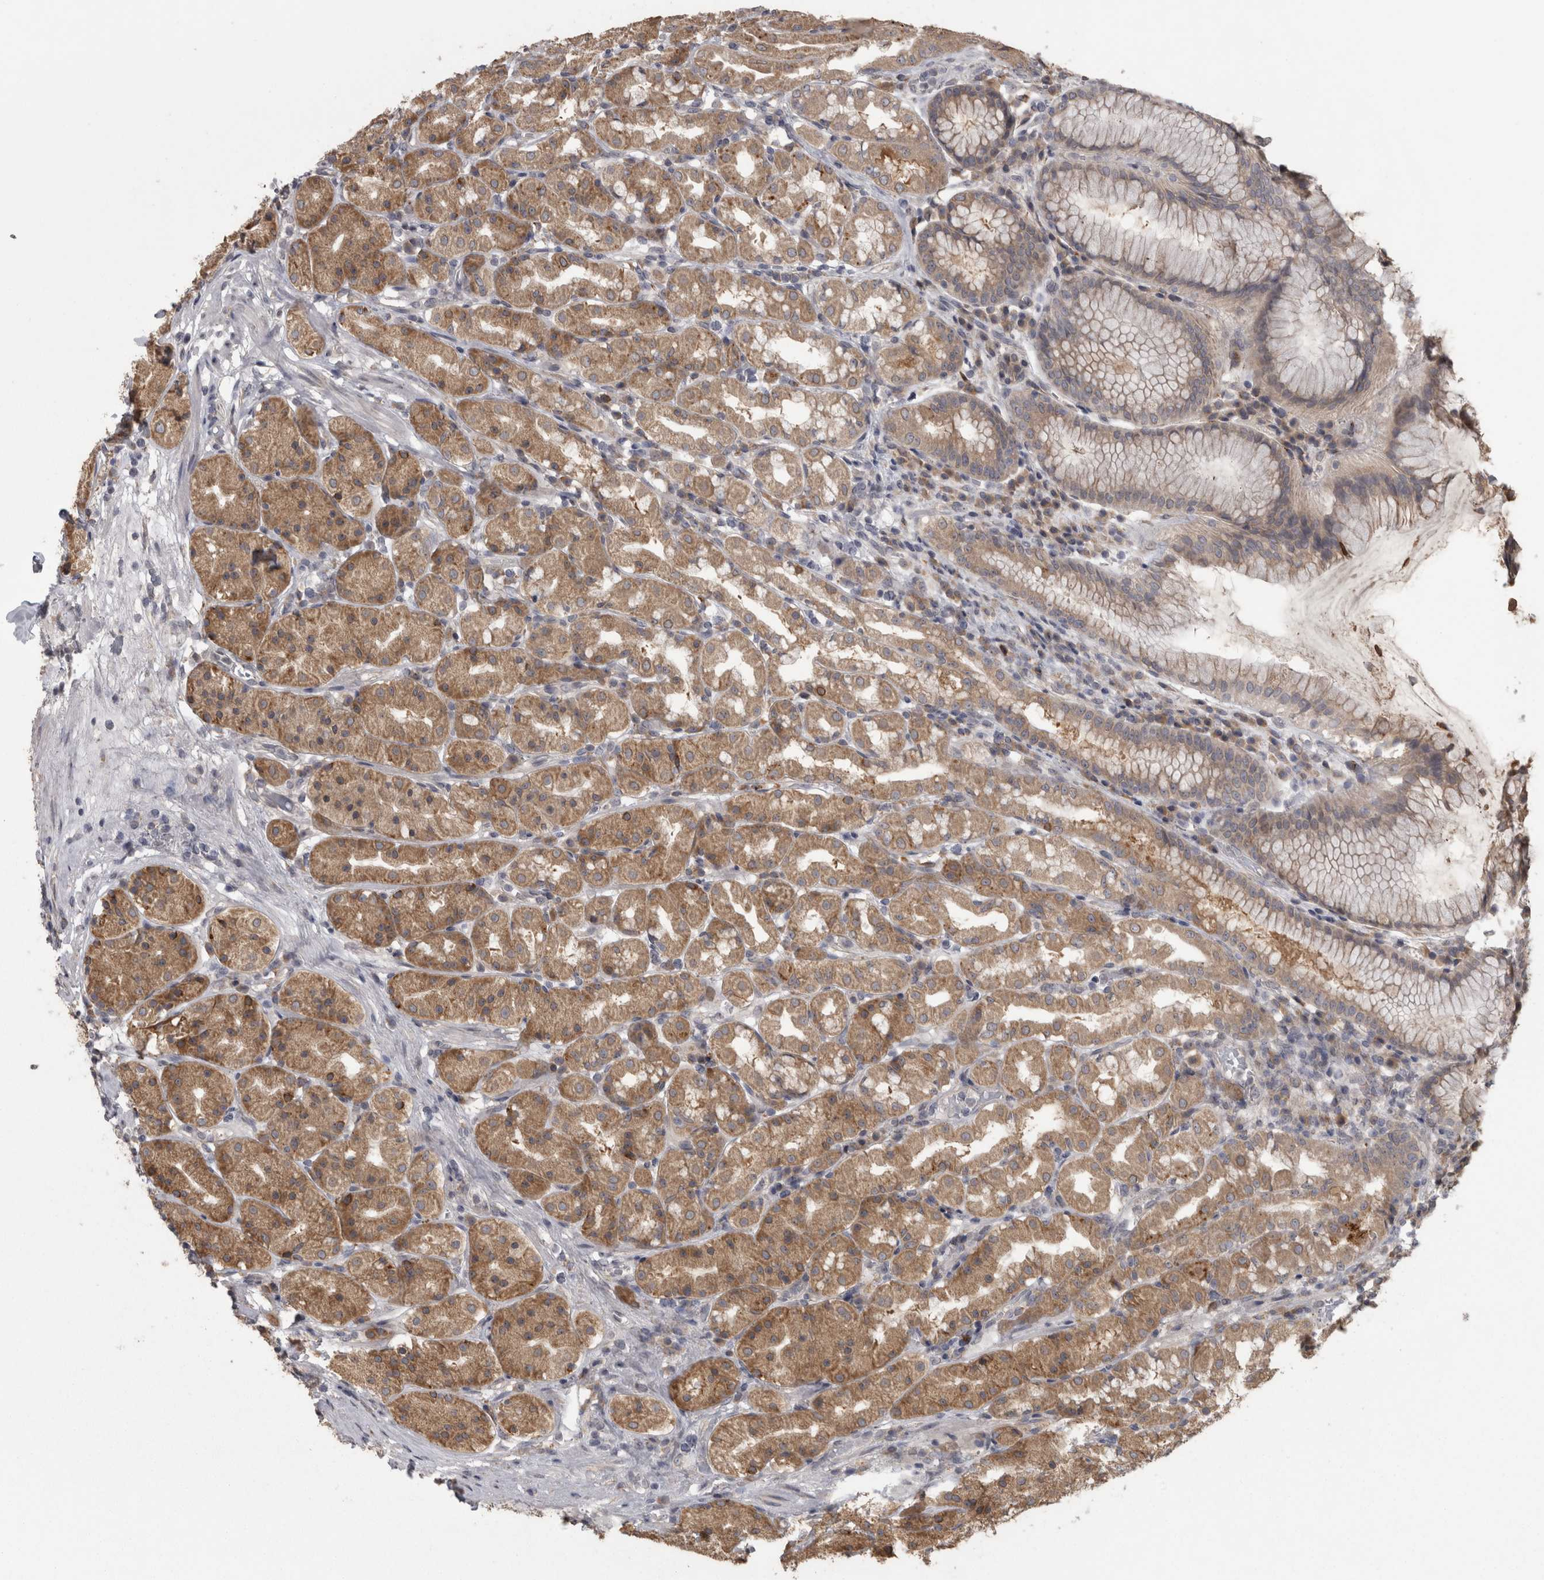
{"staining": {"intensity": "moderate", "quantity": "25%-75%", "location": "cytoplasmic/membranous"}, "tissue": "stomach", "cell_type": "Glandular cells", "image_type": "normal", "snomed": [{"axis": "morphology", "description": "Normal tissue, NOS"}, {"axis": "topography", "description": "Stomach, lower"}], "caption": "The photomicrograph demonstrates a brown stain indicating the presence of a protein in the cytoplasmic/membranous of glandular cells in stomach.", "gene": "RAB29", "patient": {"sex": "female", "age": 56}}